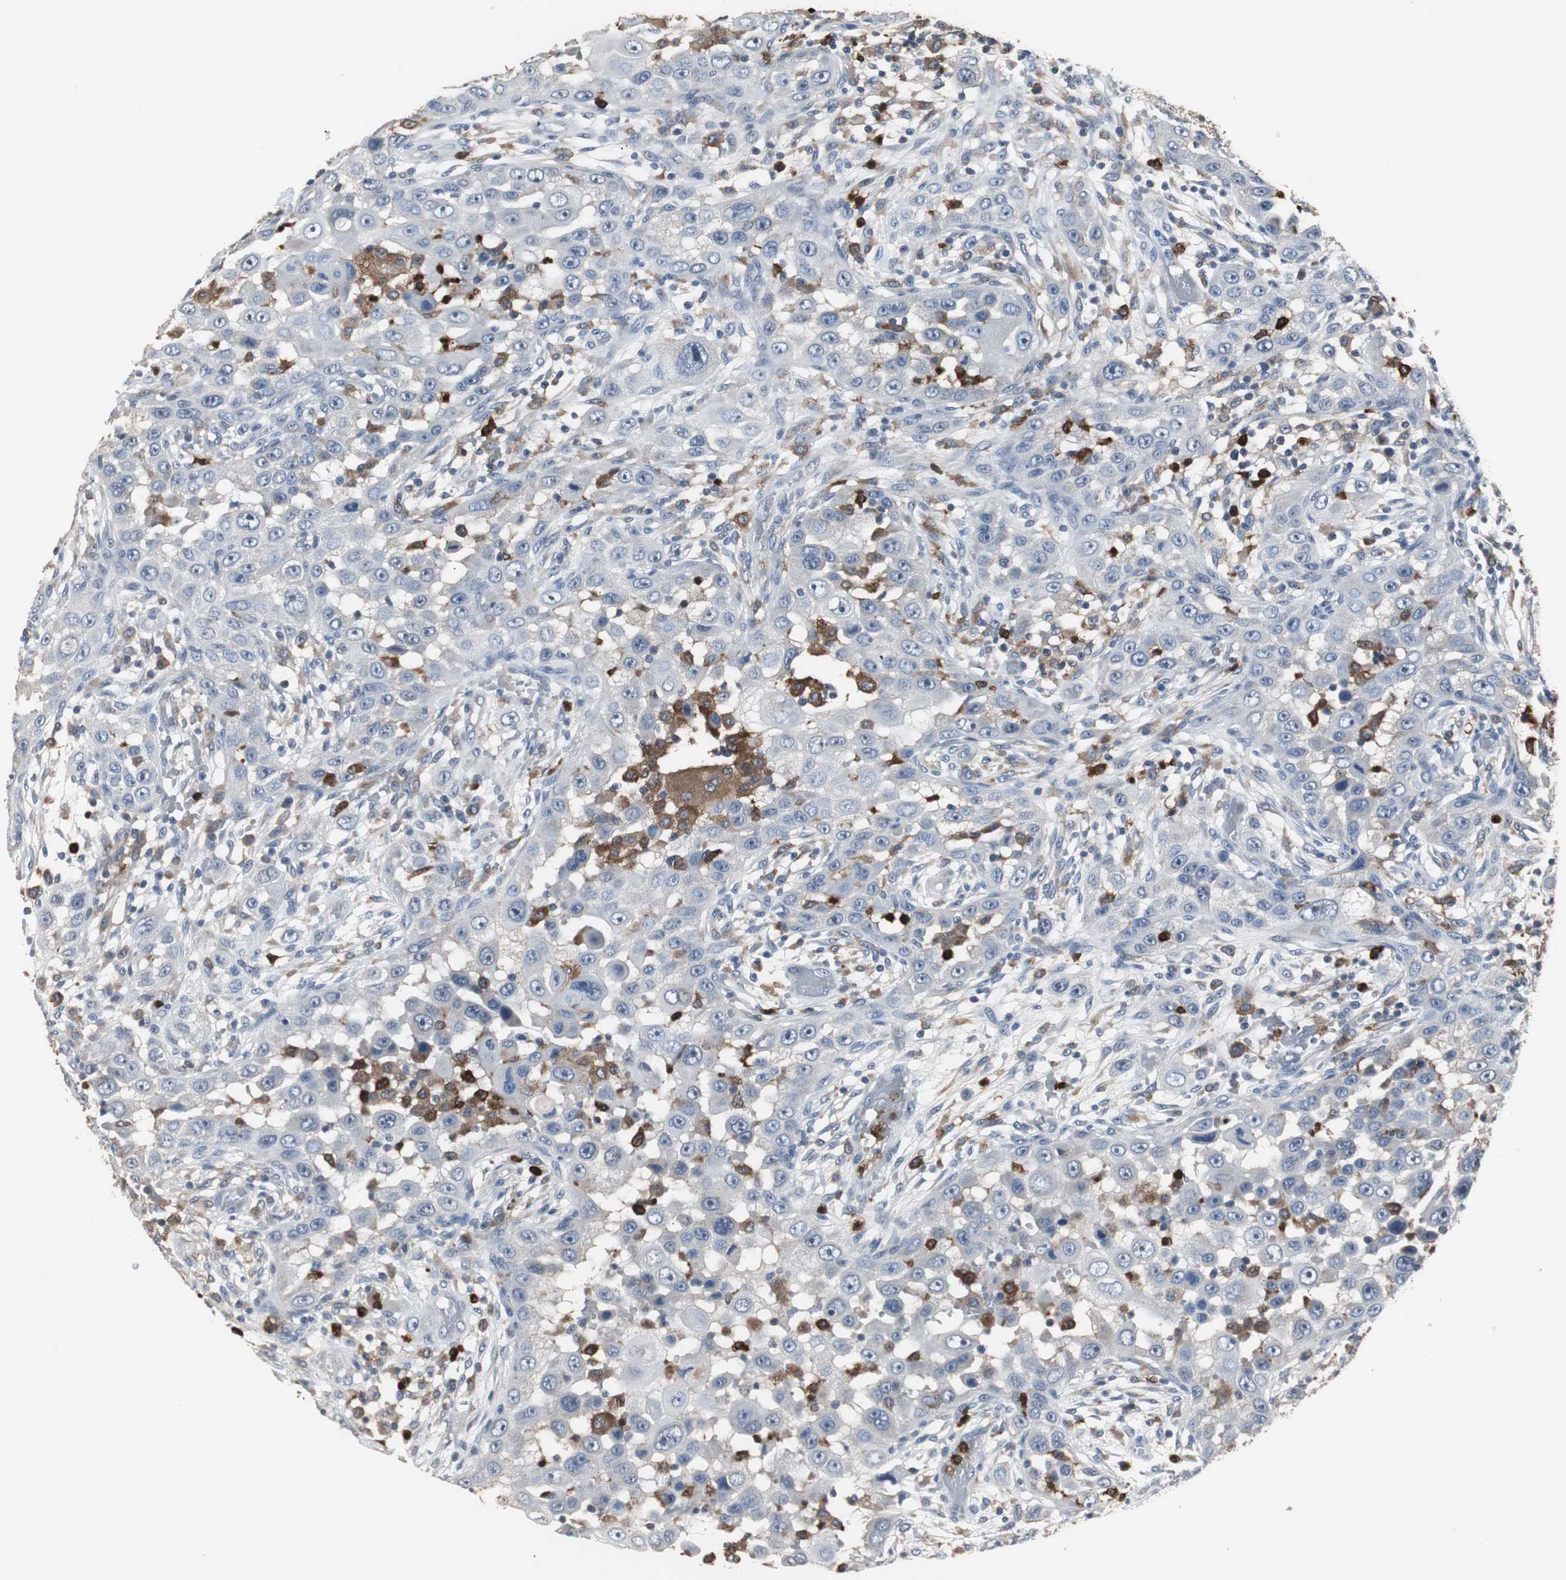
{"staining": {"intensity": "negative", "quantity": "none", "location": "none"}, "tissue": "head and neck cancer", "cell_type": "Tumor cells", "image_type": "cancer", "snomed": [{"axis": "morphology", "description": "Carcinoma, NOS"}, {"axis": "topography", "description": "Head-Neck"}], "caption": "Immunohistochemistry of carcinoma (head and neck) shows no staining in tumor cells. (DAB (3,3'-diaminobenzidine) IHC, high magnification).", "gene": "NCF2", "patient": {"sex": "male", "age": 87}}